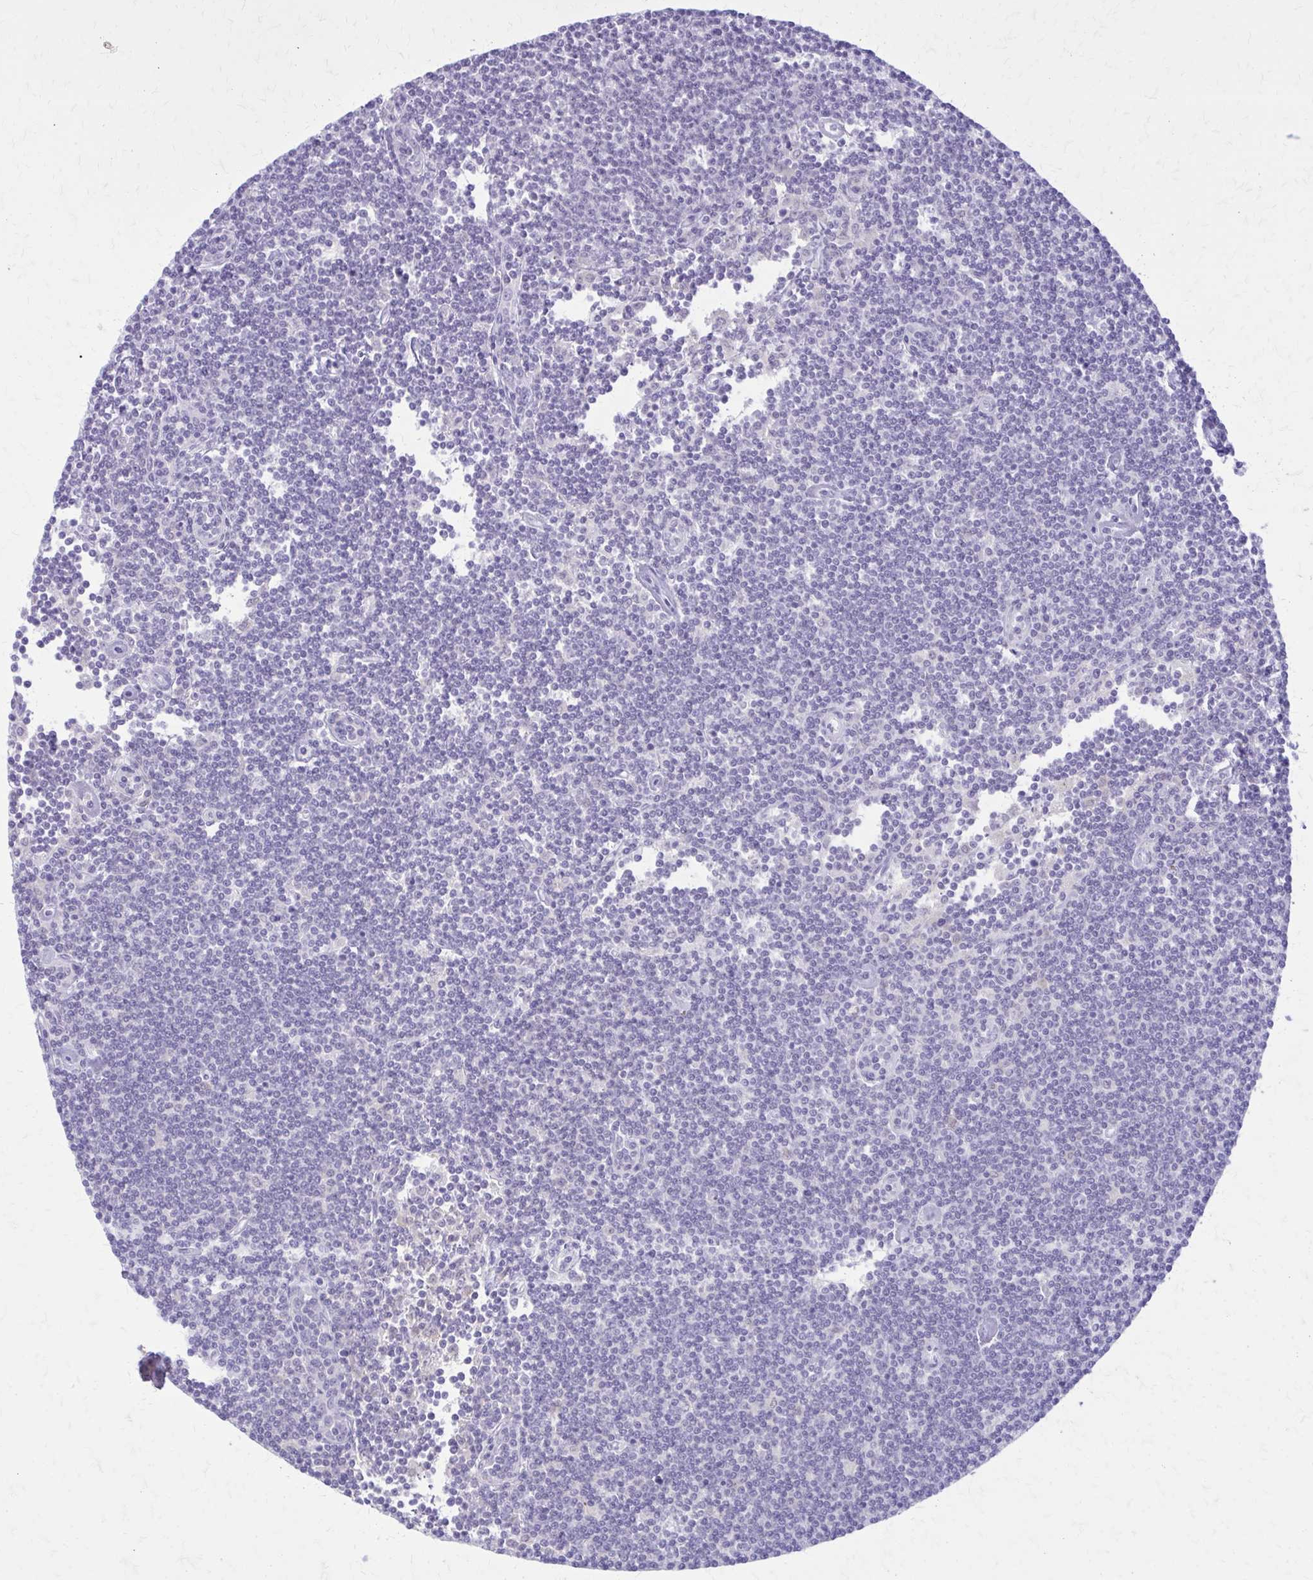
{"staining": {"intensity": "negative", "quantity": "none", "location": "none"}, "tissue": "lymphoma", "cell_type": "Tumor cells", "image_type": "cancer", "snomed": [{"axis": "morphology", "description": "Malignant lymphoma, non-Hodgkin's type, Low grade"}, {"axis": "topography", "description": "Lymph node"}], "caption": "Malignant lymphoma, non-Hodgkin's type (low-grade) was stained to show a protein in brown. There is no significant staining in tumor cells.", "gene": "NRBF2", "patient": {"sex": "female", "age": 73}}